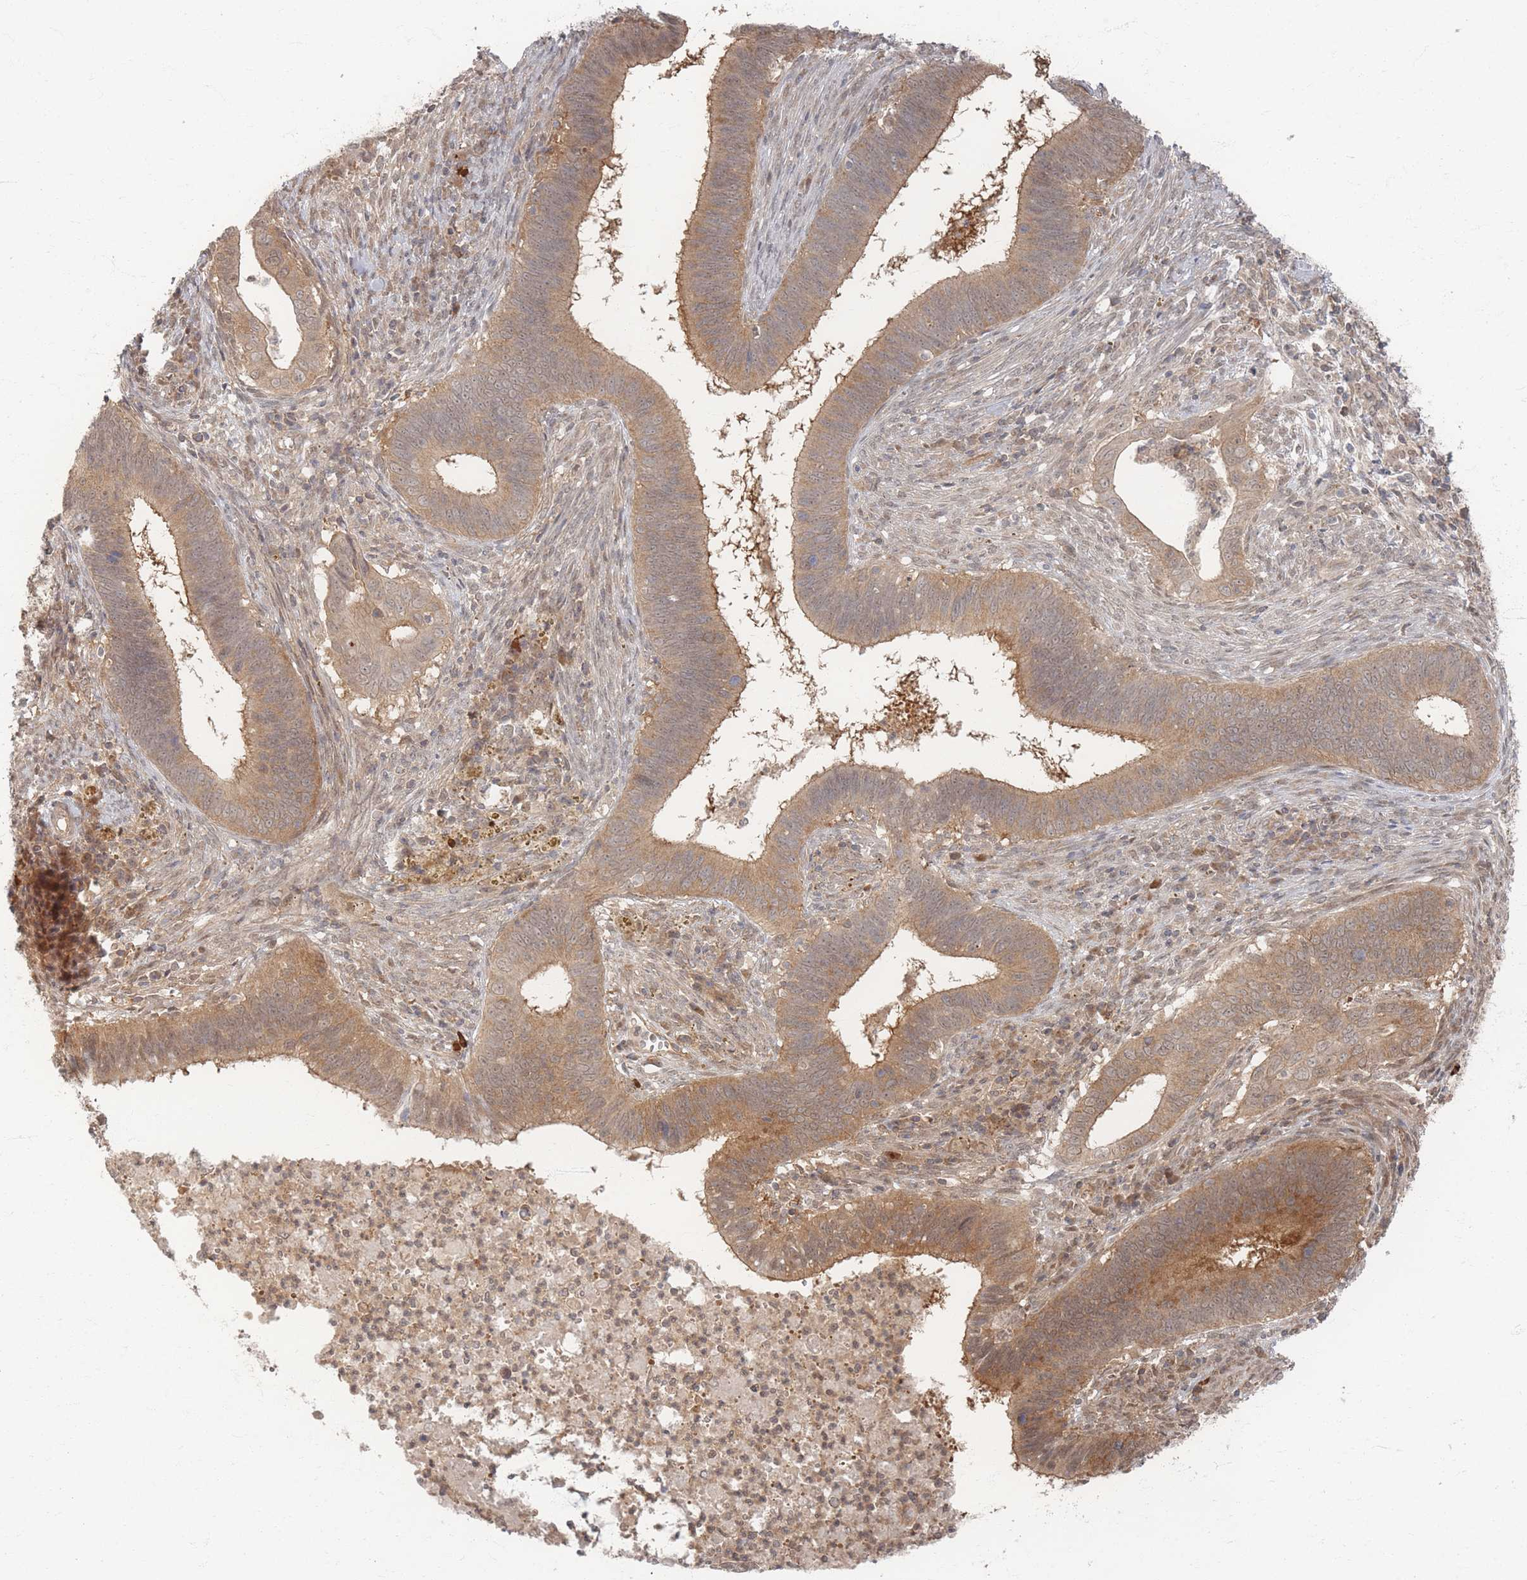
{"staining": {"intensity": "moderate", "quantity": ">75%", "location": "cytoplasmic/membranous"}, "tissue": "cervical cancer", "cell_type": "Tumor cells", "image_type": "cancer", "snomed": [{"axis": "morphology", "description": "Adenocarcinoma, NOS"}, {"axis": "topography", "description": "Cervix"}], "caption": "Immunohistochemical staining of human cervical cancer reveals moderate cytoplasmic/membranous protein expression in about >75% of tumor cells. (Stains: DAB in brown, nuclei in blue, Microscopy: brightfield microscopy at high magnification).", "gene": "PSMD9", "patient": {"sex": "female", "age": 42}}